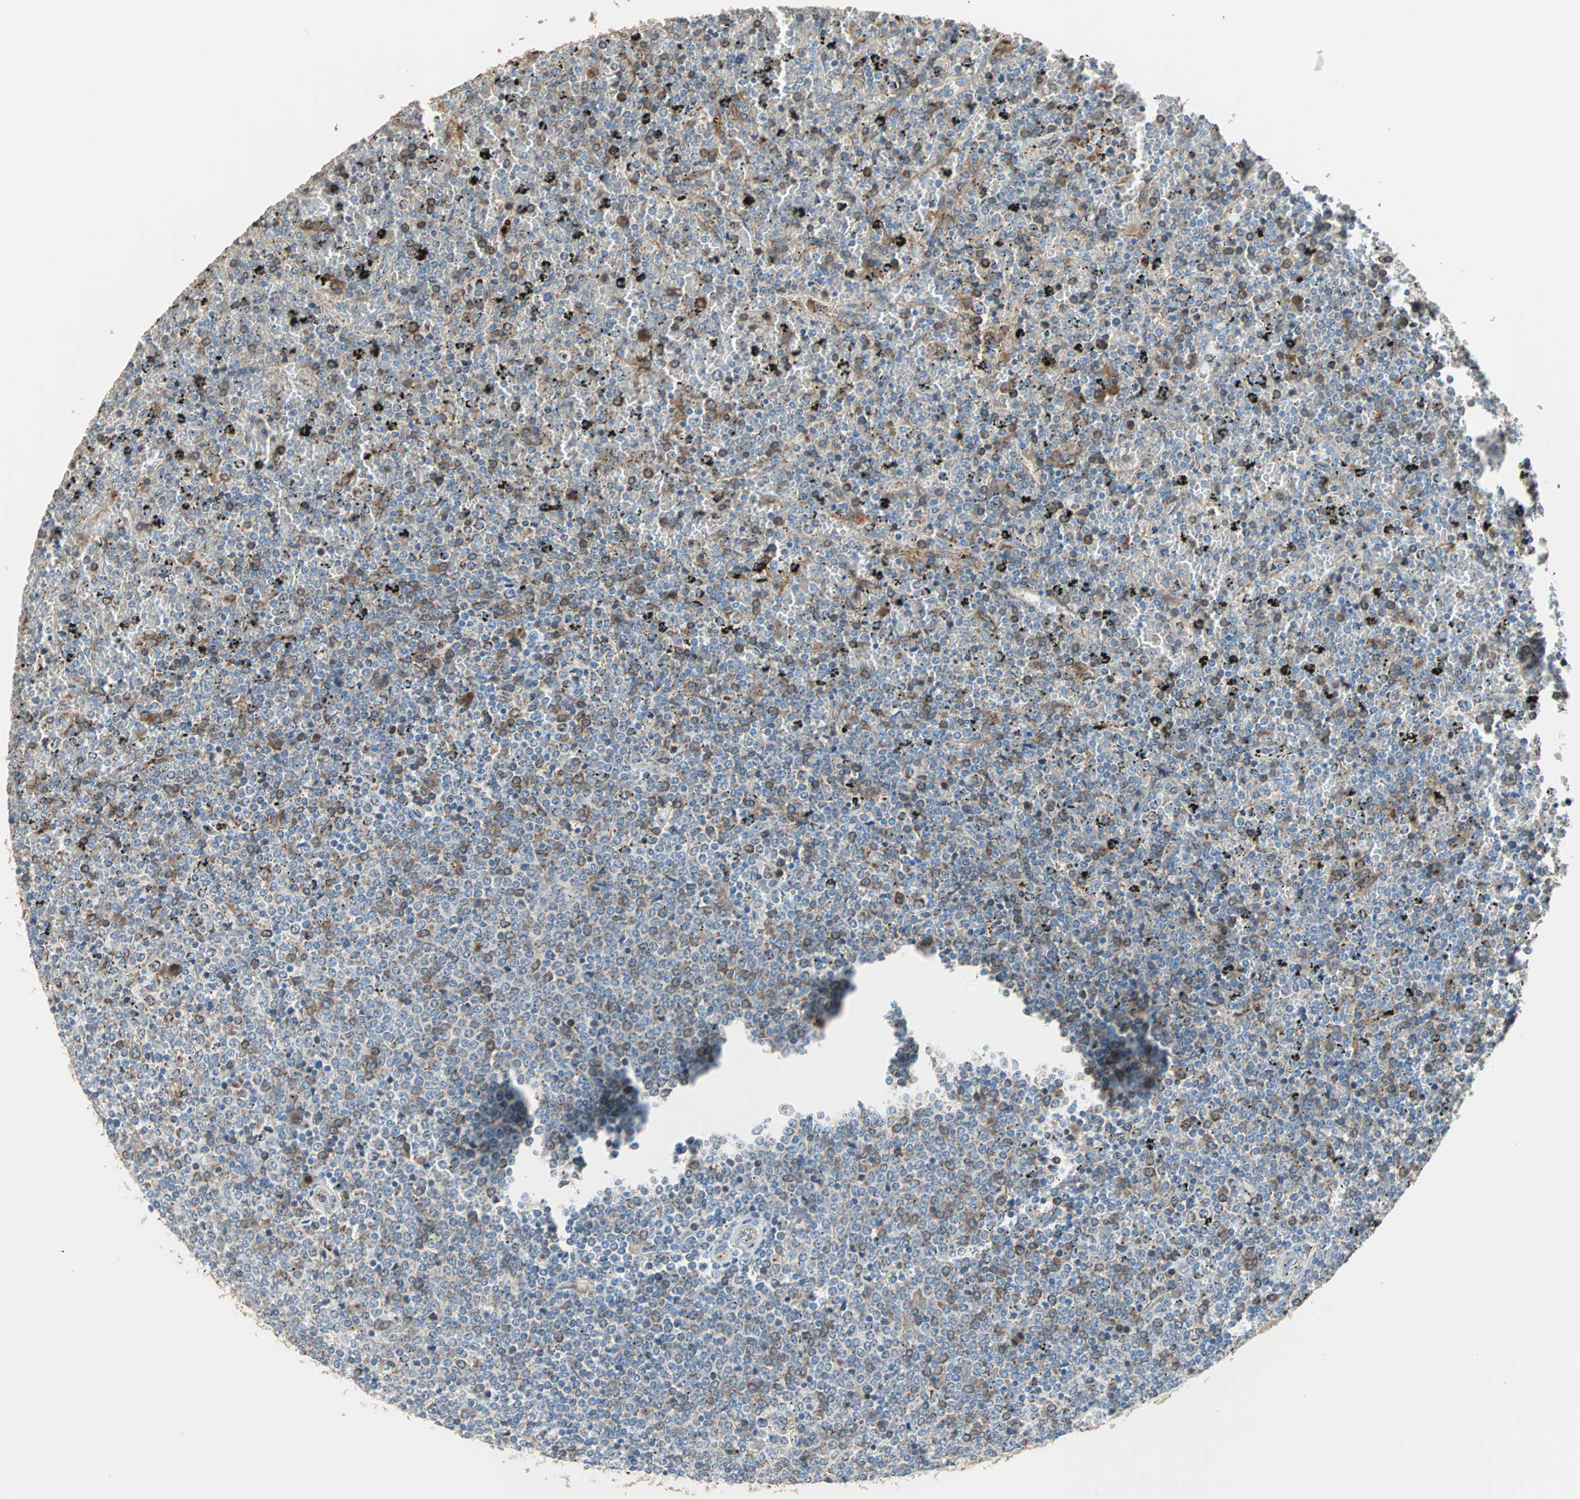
{"staining": {"intensity": "strong", "quantity": "<25%", "location": "cytoplasmic/membranous"}, "tissue": "lymphoma", "cell_type": "Tumor cells", "image_type": "cancer", "snomed": [{"axis": "morphology", "description": "Malignant lymphoma, non-Hodgkin's type, Low grade"}, {"axis": "topography", "description": "Spleen"}], "caption": "This micrograph exhibits immunohistochemistry (IHC) staining of low-grade malignant lymphoma, non-Hodgkin's type, with medium strong cytoplasmic/membranous positivity in about <25% of tumor cells.", "gene": "TST", "patient": {"sex": "female", "age": 77}}